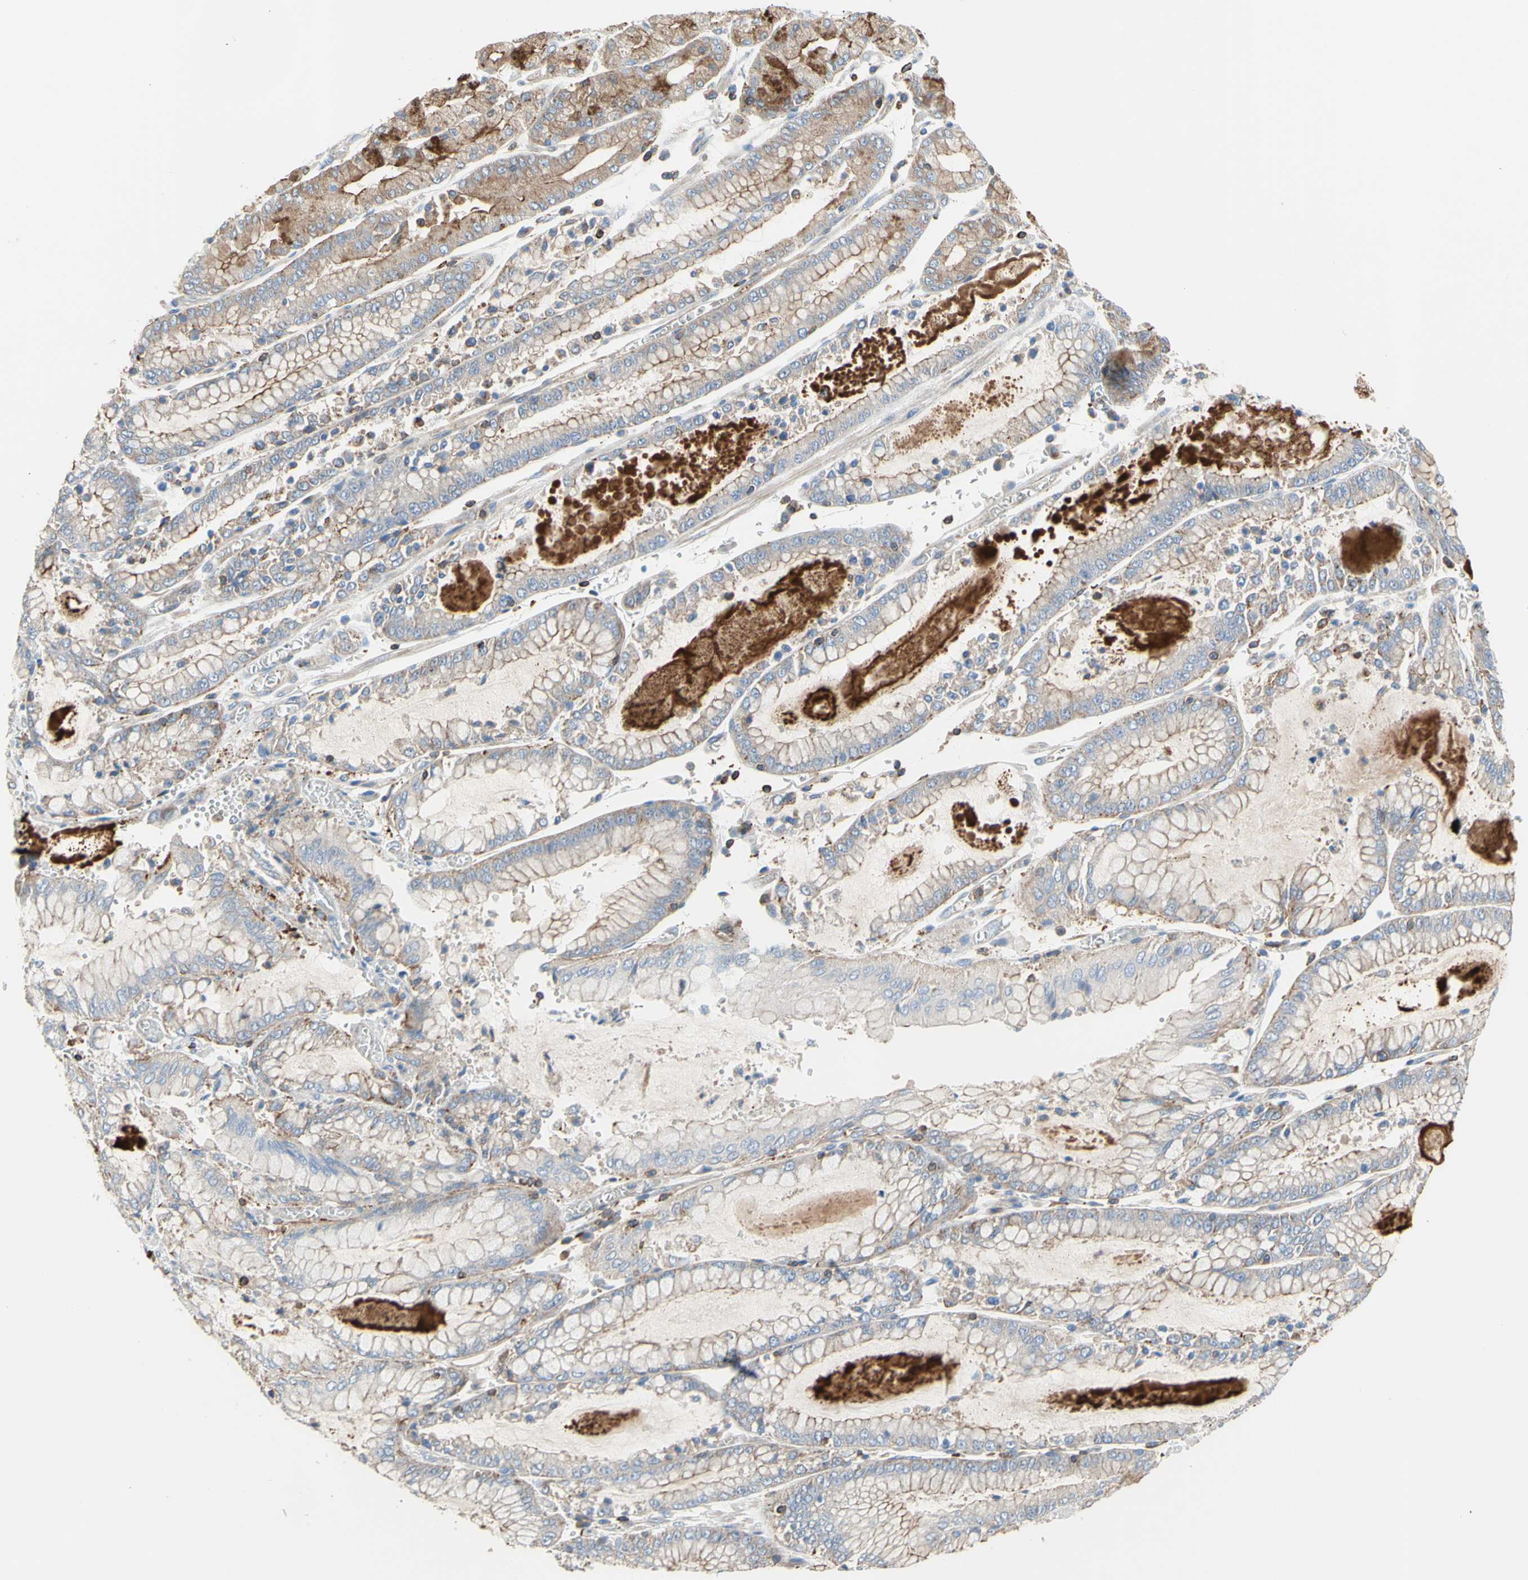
{"staining": {"intensity": "weak", "quantity": "<25%", "location": "cytoplasmic/membranous"}, "tissue": "stomach cancer", "cell_type": "Tumor cells", "image_type": "cancer", "snomed": [{"axis": "morphology", "description": "Normal tissue, NOS"}, {"axis": "morphology", "description": "Adenocarcinoma, NOS"}, {"axis": "topography", "description": "Stomach, upper"}, {"axis": "topography", "description": "Stomach"}], "caption": "This is a micrograph of IHC staining of stomach adenocarcinoma, which shows no expression in tumor cells. Nuclei are stained in blue.", "gene": "SEMA4C", "patient": {"sex": "male", "age": 76}}